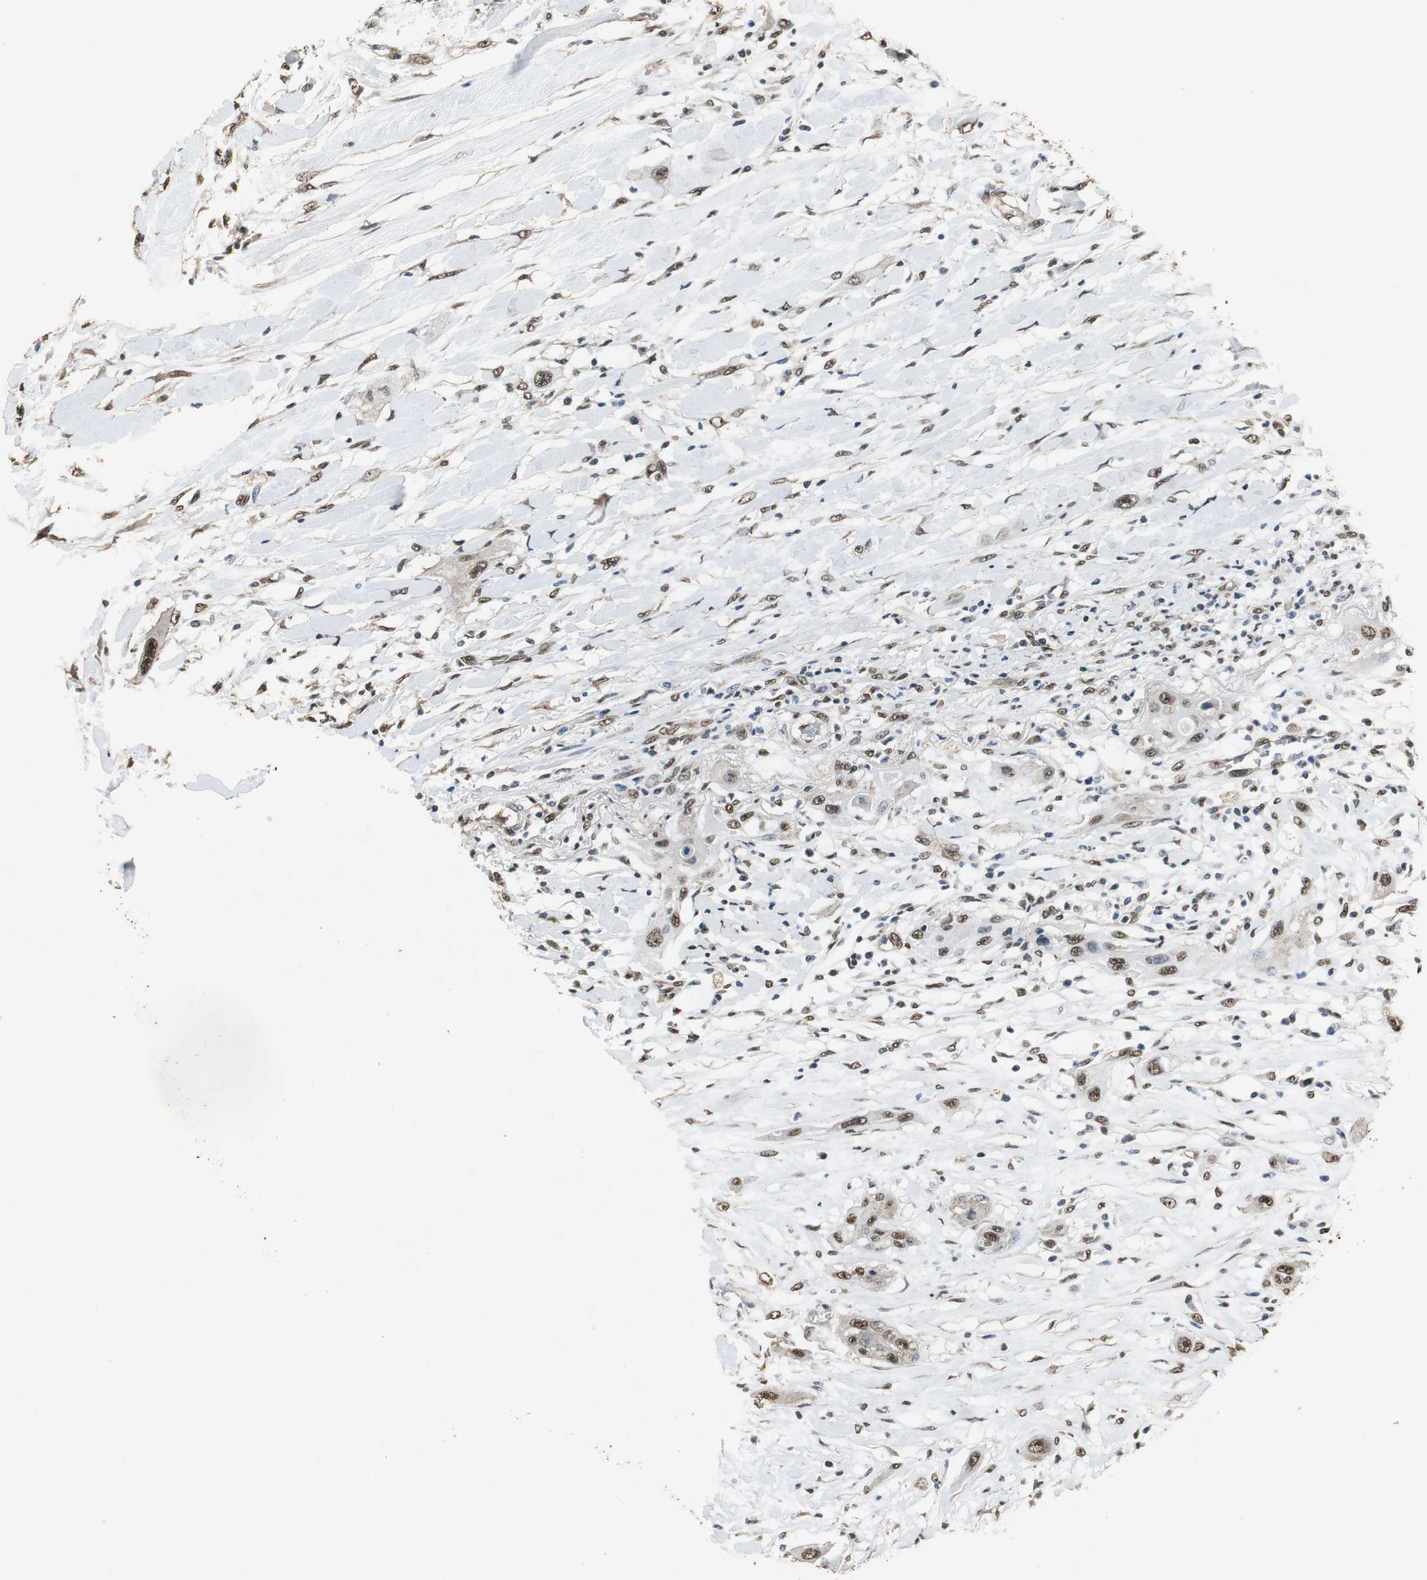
{"staining": {"intensity": "moderate", "quantity": ">75%", "location": "cytoplasmic/membranous,nuclear"}, "tissue": "lung cancer", "cell_type": "Tumor cells", "image_type": "cancer", "snomed": [{"axis": "morphology", "description": "Squamous cell carcinoma, NOS"}, {"axis": "topography", "description": "Lung"}], "caption": "About >75% of tumor cells in lung cancer (squamous cell carcinoma) exhibit moderate cytoplasmic/membranous and nuclear protein positivity as visualized by brown immunohistochemical staining.", "gene": "PPP1R13B", "patient": {"sex": "female", "age": 47}}